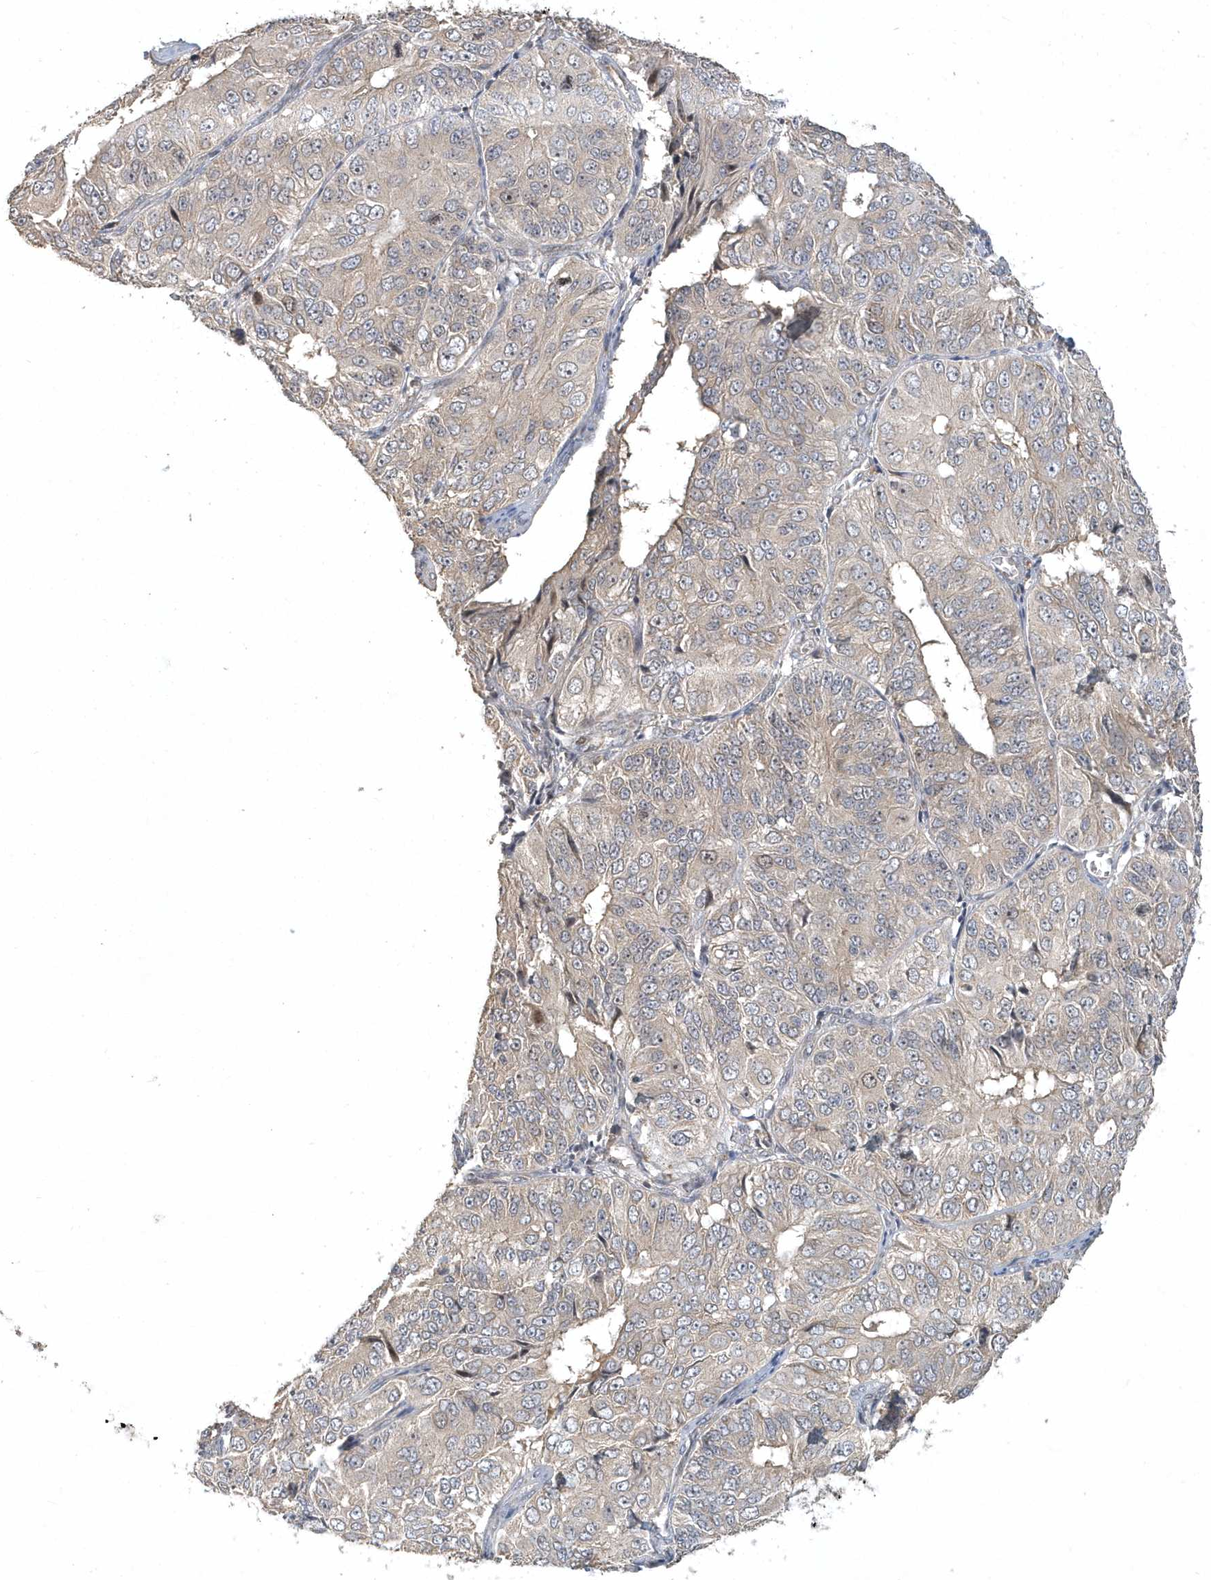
{"staining": {"intensity": "weak", "quantity": "<25%", "location": "cytoplasmic/membranous"}, "tissue": "ovarian cancer", "cell_type": "Tumor cells", "image_type": "cancer", "snomed": [{"axis": "morphology", "description": "Carcinoma, endometroid"}, {"axis": "topography", "description": "Ovary"}], "caption": "The image demonstrates no staining of tumor cells in ovarian endometroid carcinoma.", "gene": "TRAIP", "patient": {"sex": "female", "age": 51}}